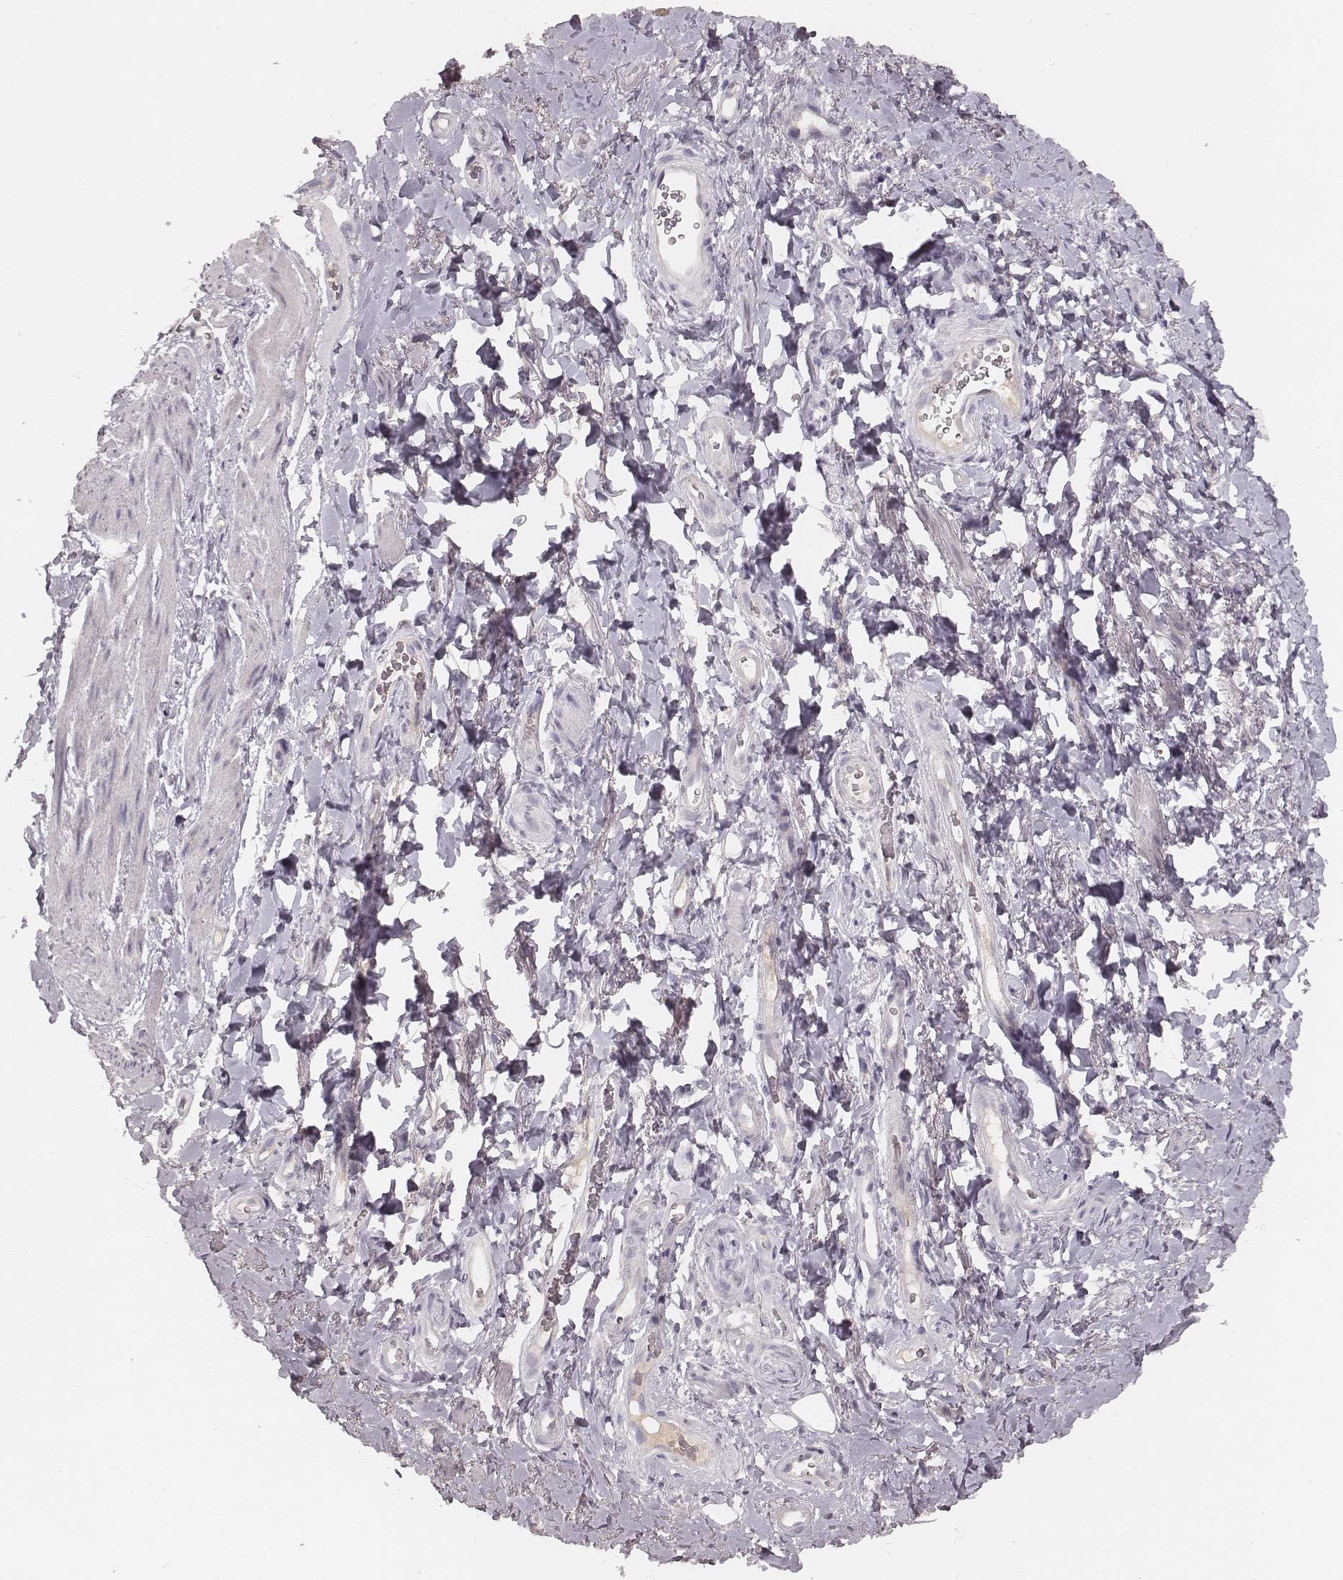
{"staining": {"intensity": "negative", "quantity": "none", "location": "none"}, "tissue": "adipose tissue", "cell_type": "Adipocytes", "image_type": "normal", "snomed": [{"axis": "morphology", "description": "Normal tissue, NOS"}, {"axis": "topography", "description": "Anal"}, {"axis": "topography", "description": "Peripheral nerve tissue"}], "caption": "DAB (3,3'-diaminobenzidine) immunohistochemical staining of benign human adipose tissue demonstrates no significant positivity in adipocytes. Nuclei are stained in blue.", "gene": "LY6K", "patient": {"sex": "male", "age": 53}}